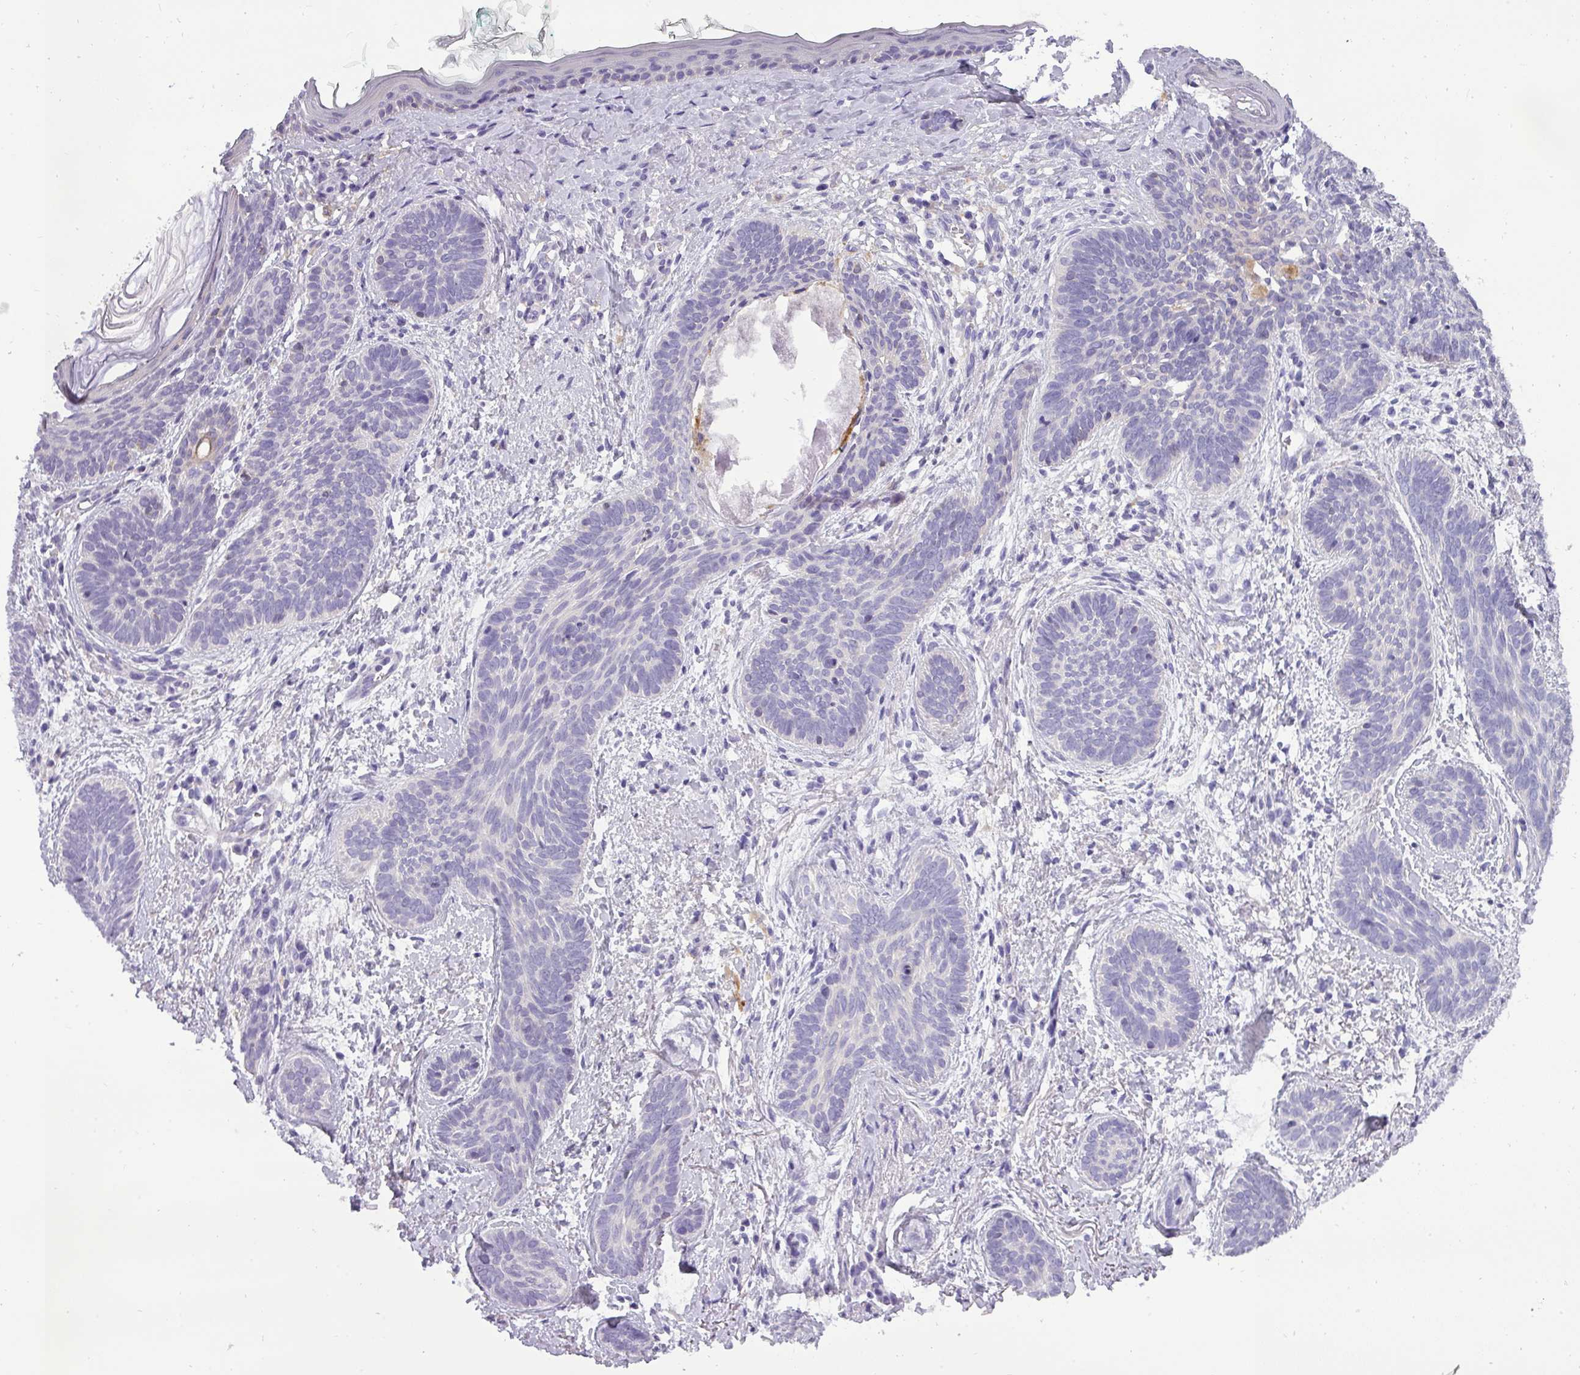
{"staining": {"intensity": "negative", "quantity": "none", "location": "none"}, "tissue": "skin cancer", "cell_type": "Tumor cells", "image_type": "cancer", "snomed": [{"axis": "morphology", "description": "Basal cell carcinoma"}, {"axis": "topography", "description": "Skin"}], "caption": "Tumor cells are negative for protein expression in human skin cancer. (Stains: DAB (3,3'-diaminobenzidine) IHC with hematoxylin counter stain, Microscopy: brightfield microscopy at high magnification).", "gene": "ATP6V1D", "patient": {"sex": "female", "age": 81}}